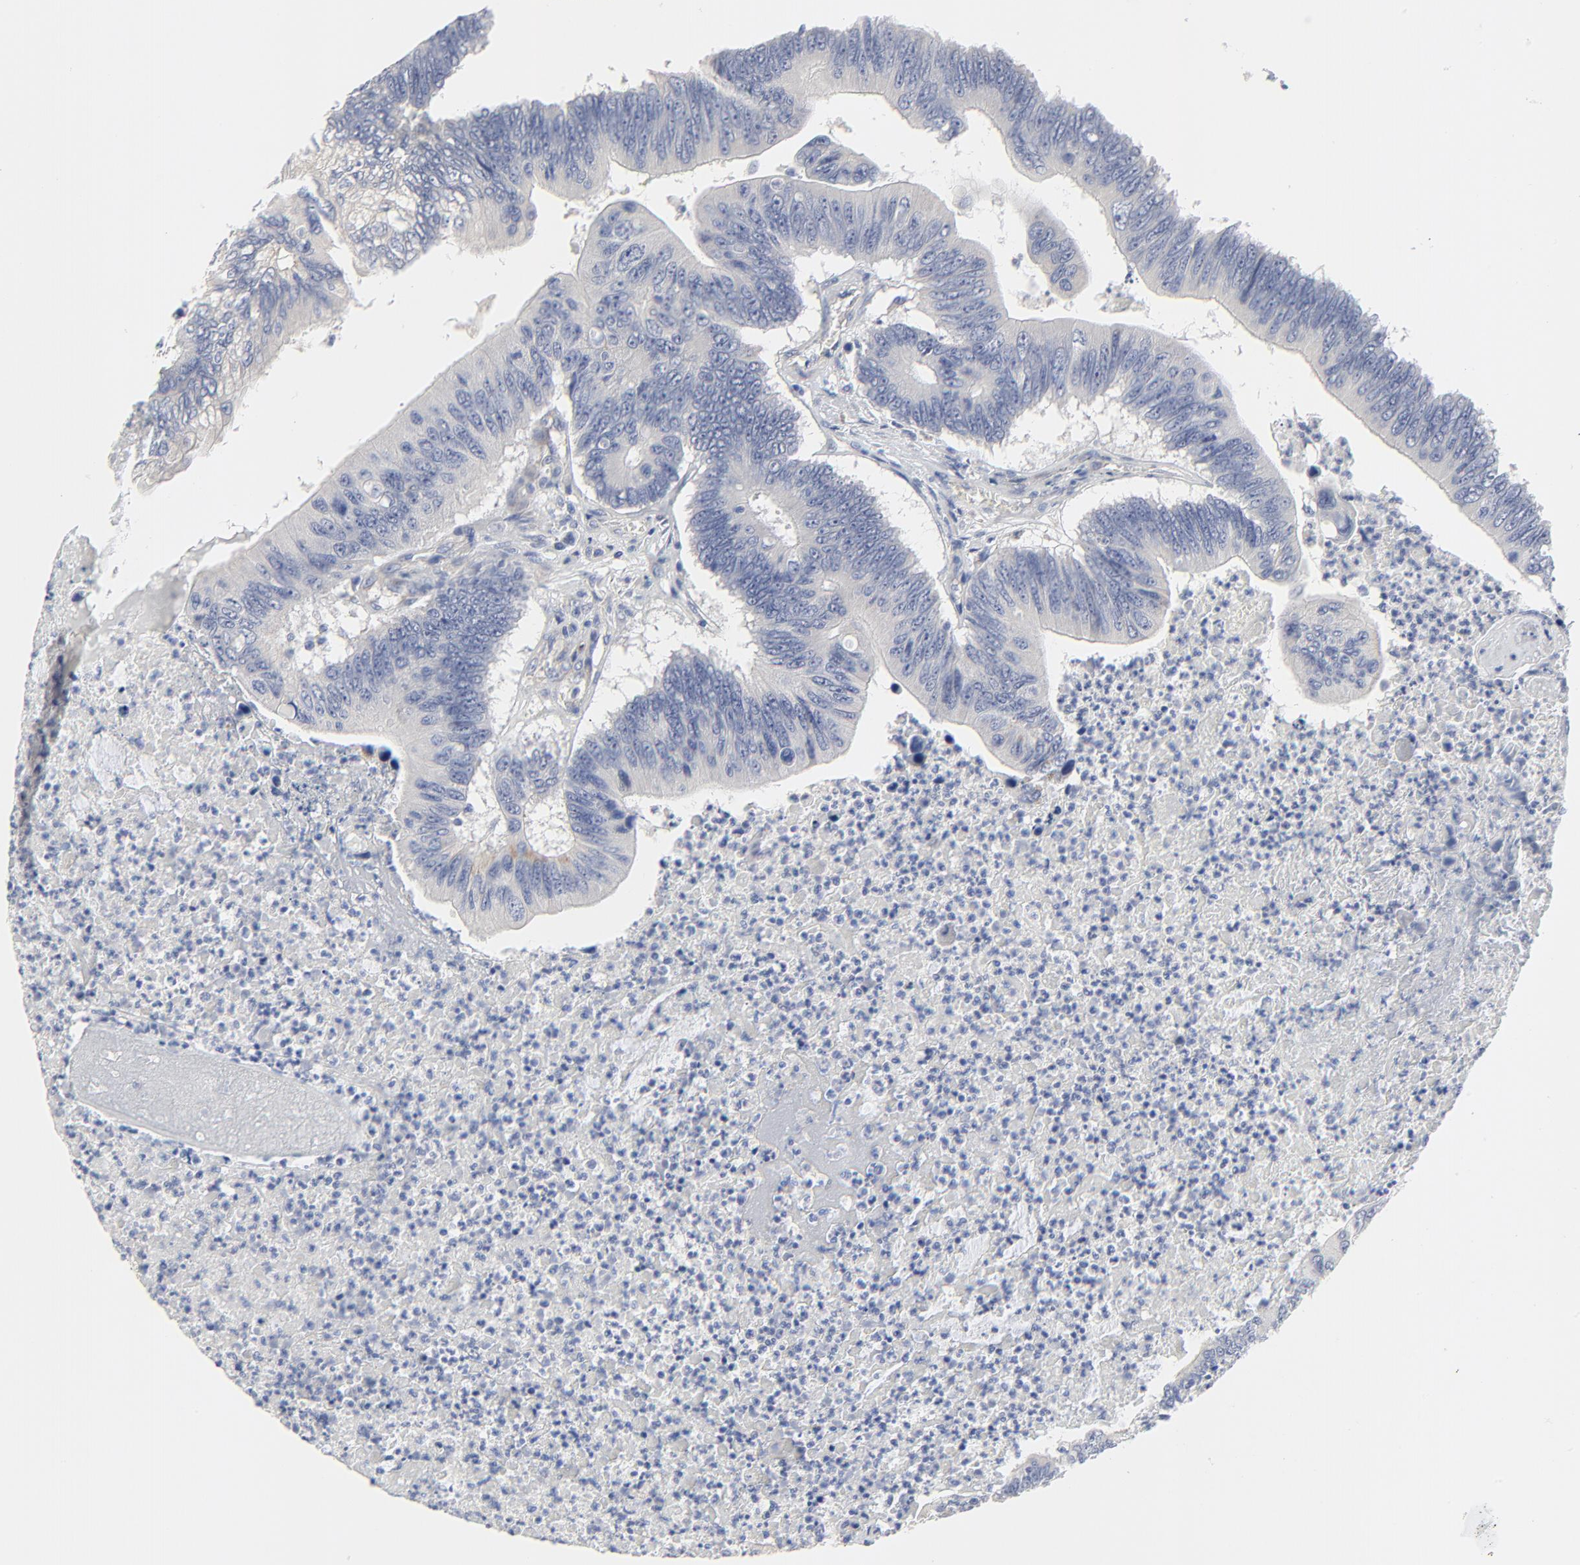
{"staining": {"intensity": "weak", "quantity": ">75%", "location": "cytoplasmic/membranous"}, "tissue": "colorectal cancer", "cell_type": "Tumor cells", "image_type": "cancer", "snomed": [{"axis": "morphology", "description": "Adenocarcinoma, NOS"}, {"axis": "topography", "description": "Colon"}], "caption": "Colorectal cancer (adenocarcinoma) stained for a protein shows weak cytoplasmic/membranous positivity in tumor cells. (DAB (3,3'-diaminobenzidine) IHC with brightfield microscopy, high magnification).", "gene": "DHRSX", "patient": {"sex": "male", "age": 65}}